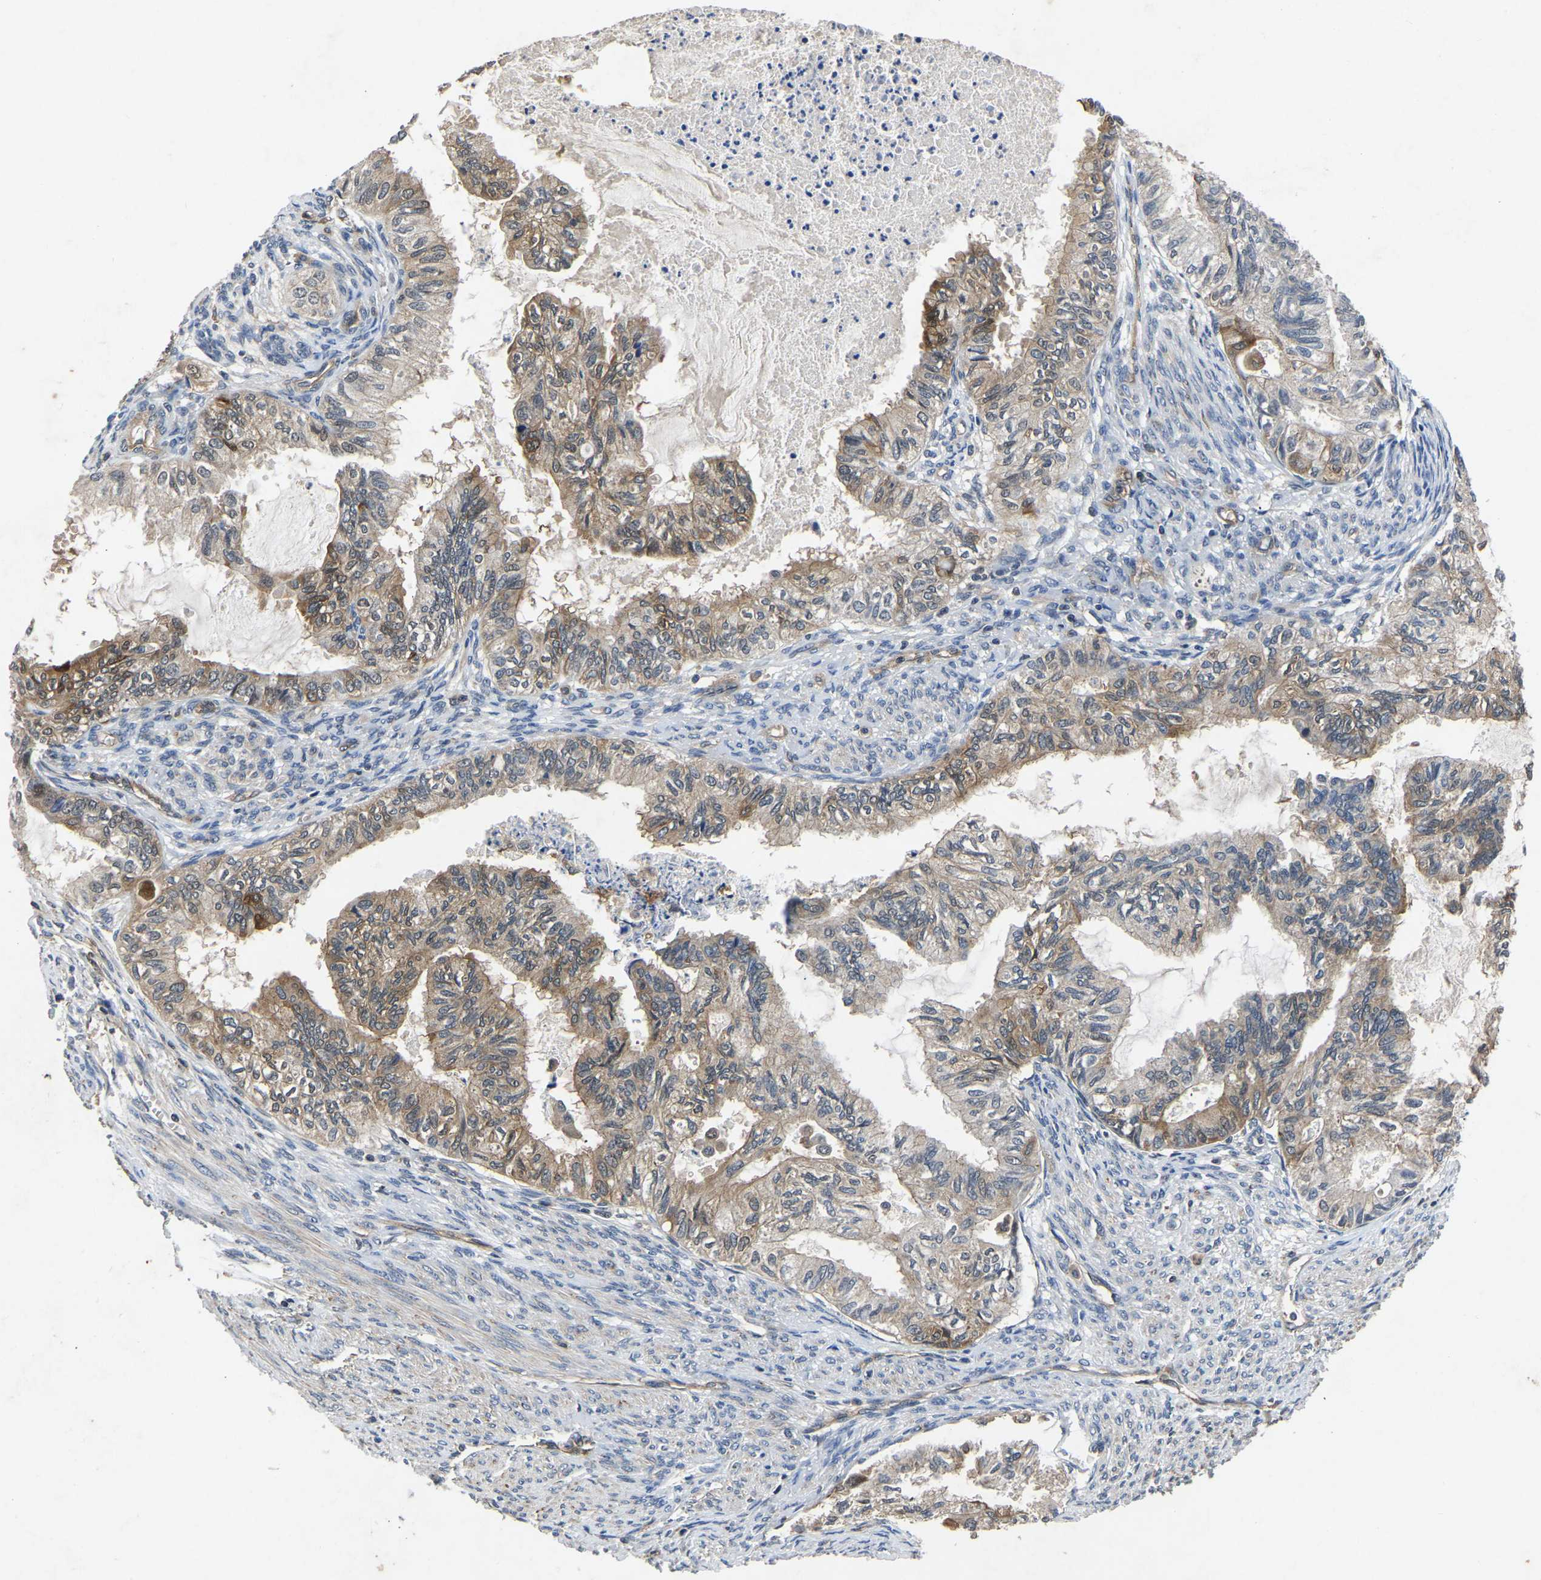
{"staining": {"intensity": "moderate", "quantity": ">75%", "location": "cytoplasmic/membranous"}, "tissue": "cervical cancer", "cell_type": "Tumor cells", "image_type": "cancer", "snomed": [{"axis": "morphology", "description": "Normal tissue, NOS"}, {"axis": "morphology", "description": "Adenocarcinoma, NOS"}, {"axis": "topography", "description": "Cervix"}, {"axis": "topography", "description": "Endometrium"}], "caption": "IHC image of neoplastic tissue: human cervical cancer stained using immunohistochemistry reveals medium levels of moderate protein expression localized specifically in the cytoplasmic/membranous of tumor cells, appearing as a cytoplasmic/membranous brown color.", "gene": "FGD5", "patient": {"sex": "female", "age": 86}}